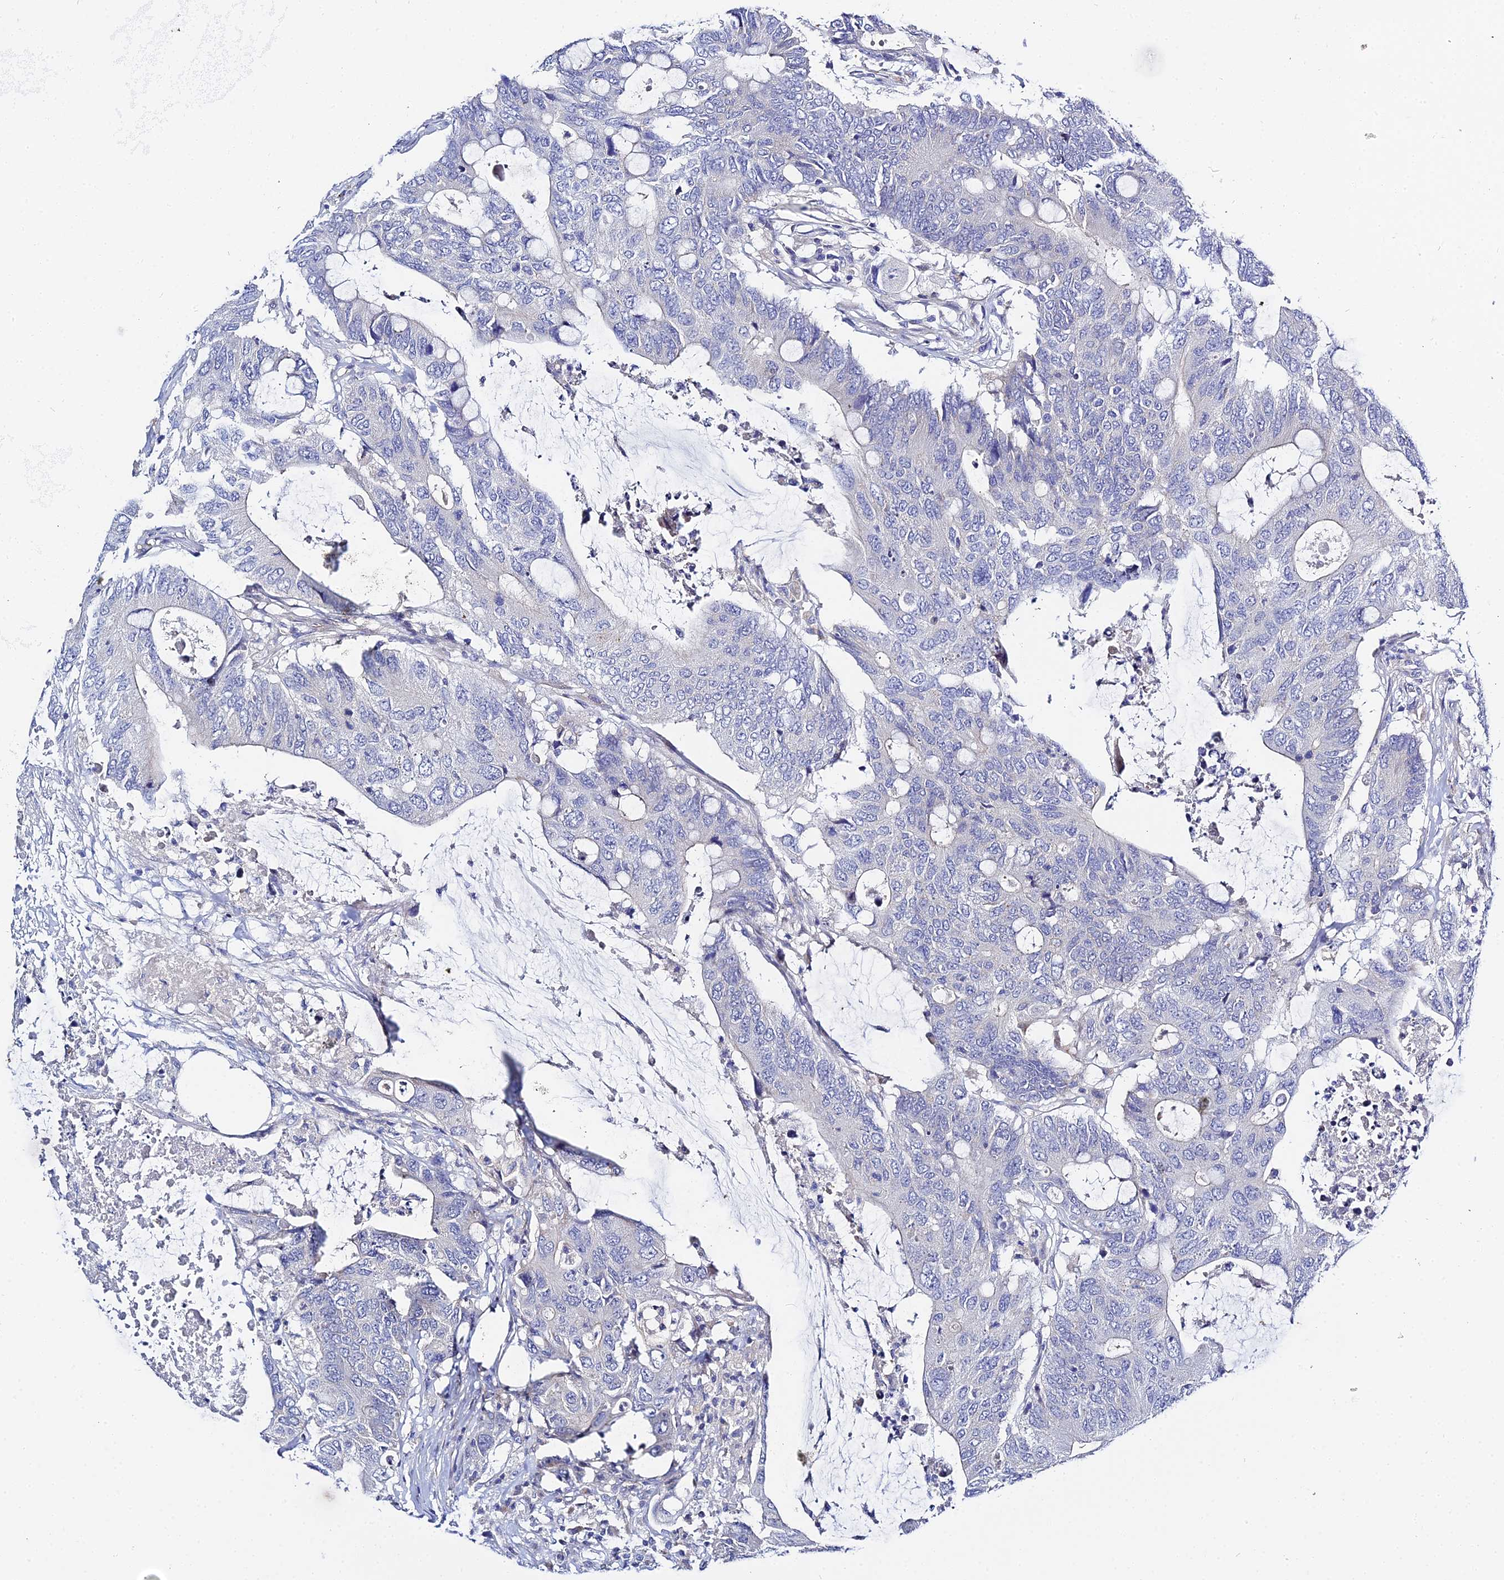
{"staining": {"intensity": "negative", "quantity": "none", "location": "none"}, "tissue": "colorectal cancer", "cell_type": "Tumor cells", "image_type": "cancer", "snomed": [{"axis": "morphology", "description": "Adenocarcinoma, NOS"}, {"axis": "topography", "description": "Colon"}], "caption": "Tumor cells show no significant positivity in colorectal cancer. (Brightfield microscopy of DAB (3,3'-diaminobenzidine) IHC at high magnification).", "gene": "APOBEC3H", "patient": {"sex": "male", "age": 71}}